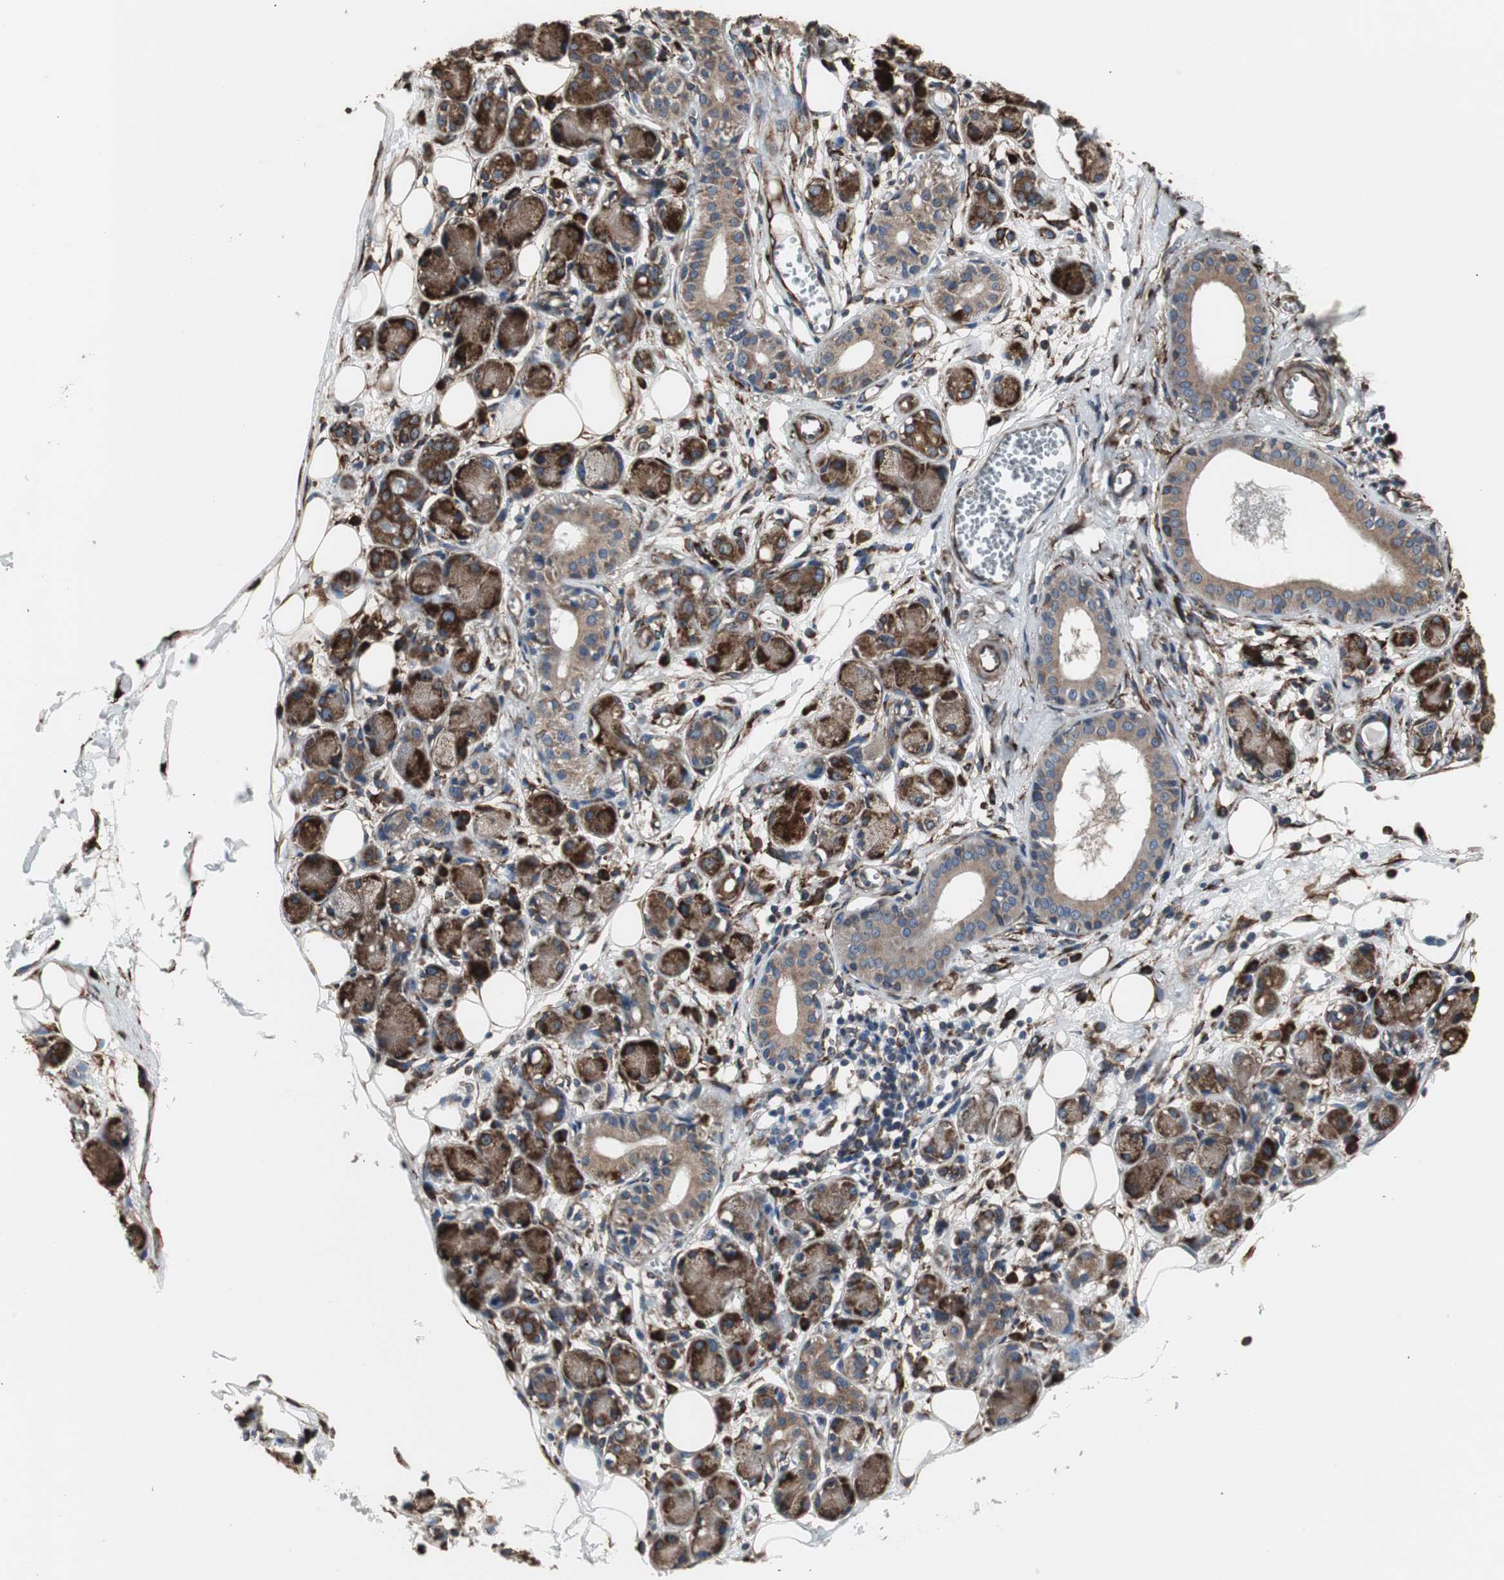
{"staining": {"intensity": "weak", "quantity": ">75%", "location": "cytoplasmic/membranous,nuclear"}, "tissue": "adipose tissue", "cell_type": "Adipocytes", "image_type": "normal", "snomed": [{"axis": "morphology", "description": "Normal tissue, NOS"}, {"axis": "morphology", "description": "Inflammation, NOS"}, {"axis": "topography", "description": "Vascular tissue"}, {"axis": "topography", "description": "Salivary gland"}], "caption": "A brown stain highlights weak cytoplasmic/membranous,nuclear expression of a protein in adipocytes of normal adipose tissue.", "gene": "CALU", "patient": {"sex": "female", "age": 75}}